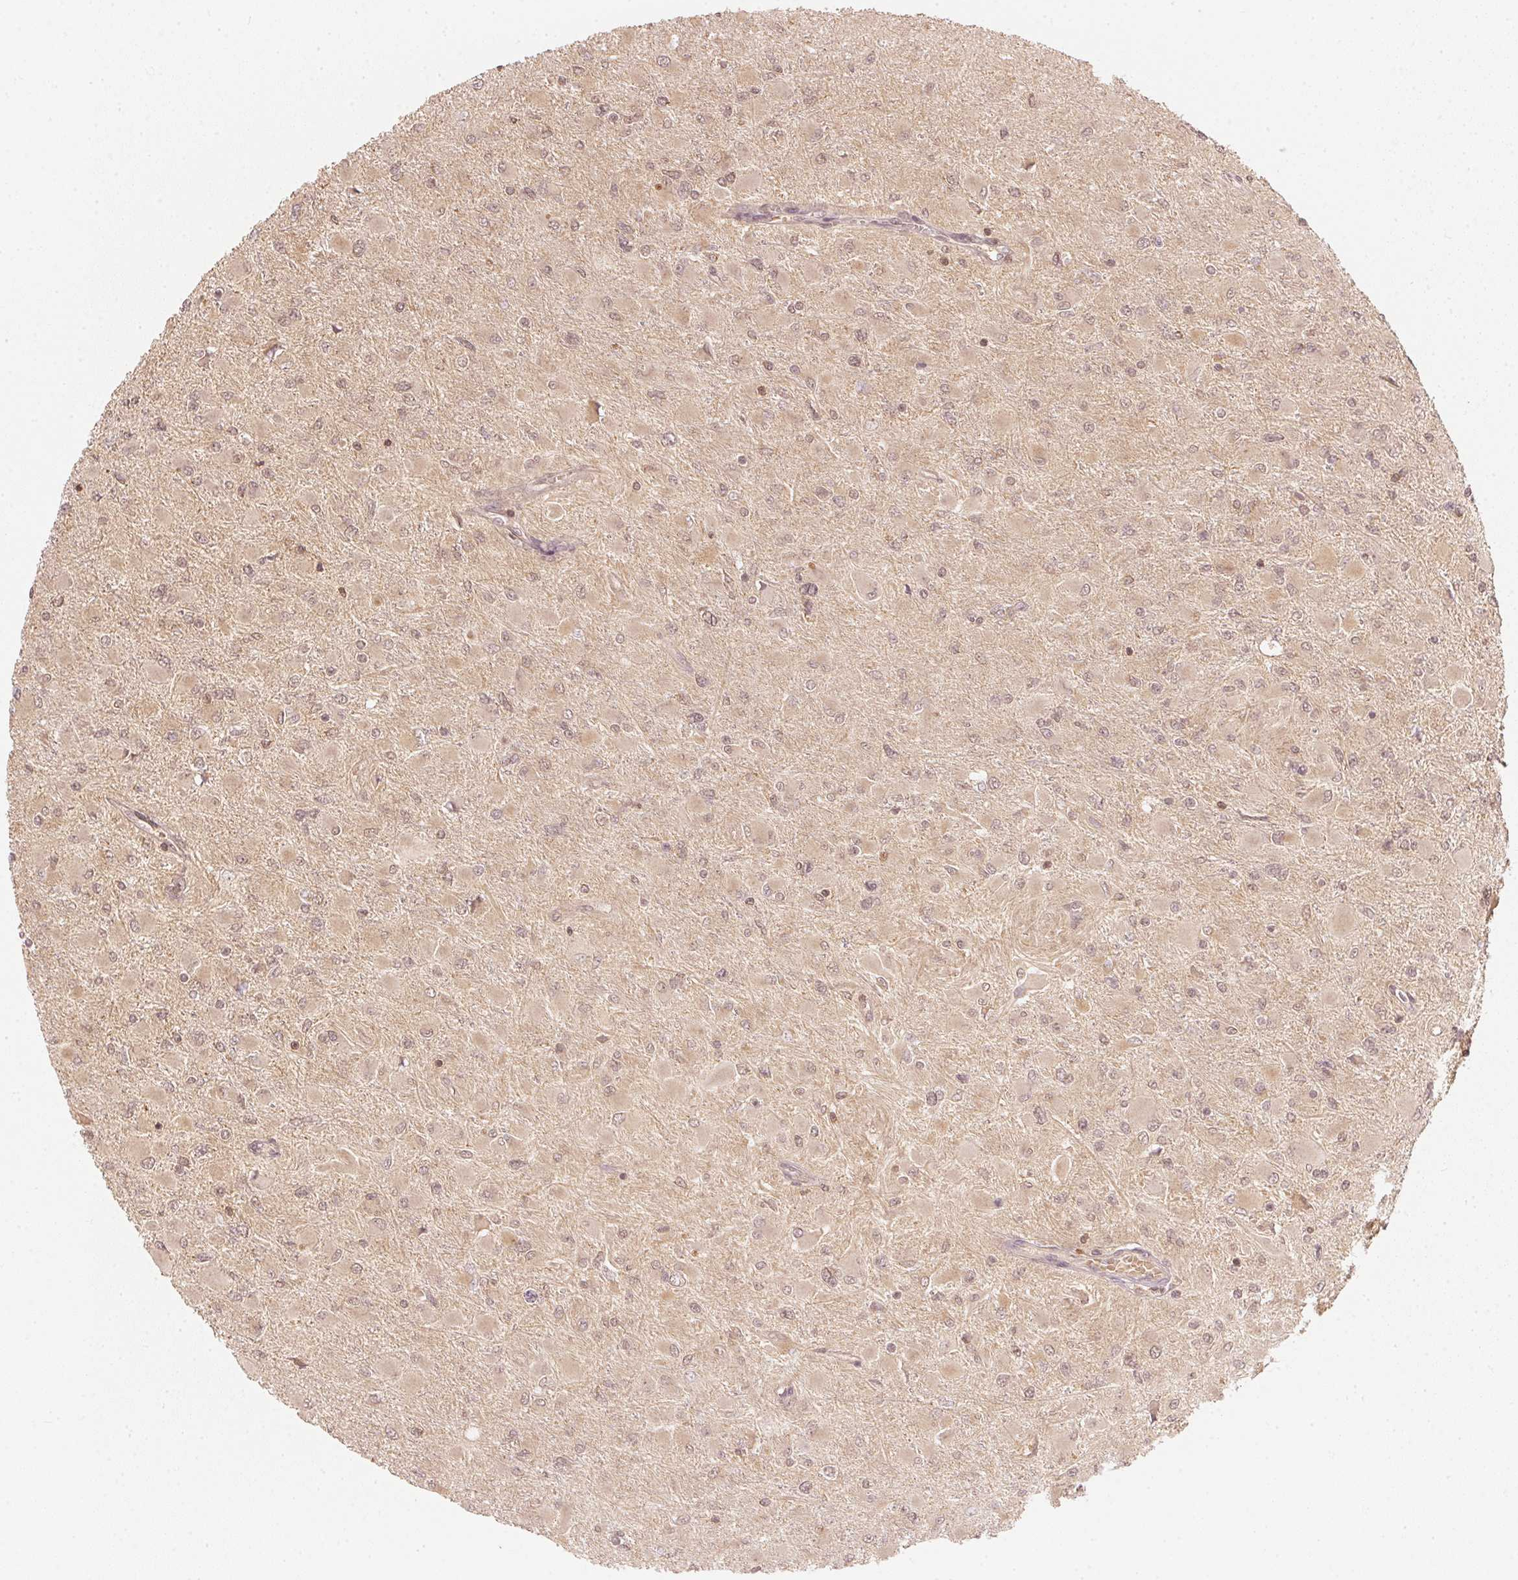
{"staining": {"intensity": "weak", "quantity": ">75%", "location": "cytoplasmic/membranous,nuclear"}, "tissue": "glioma", "cell_type": "Tumor cells", "image_type": "cancer", "snomed": [{"axis": "morphology", "description": "Glioma, malignant, High grade"}, {"axis": "topography", "description": "Cerebral cortex"}], "caption": "IHC of human glioma demonstrates low levels of weak cytoplasmic/membranous and nuclear staining in about >75% of tumor cells.", "gene": "UBE2L3", "patient": {"sex": "female", "age": 36}}